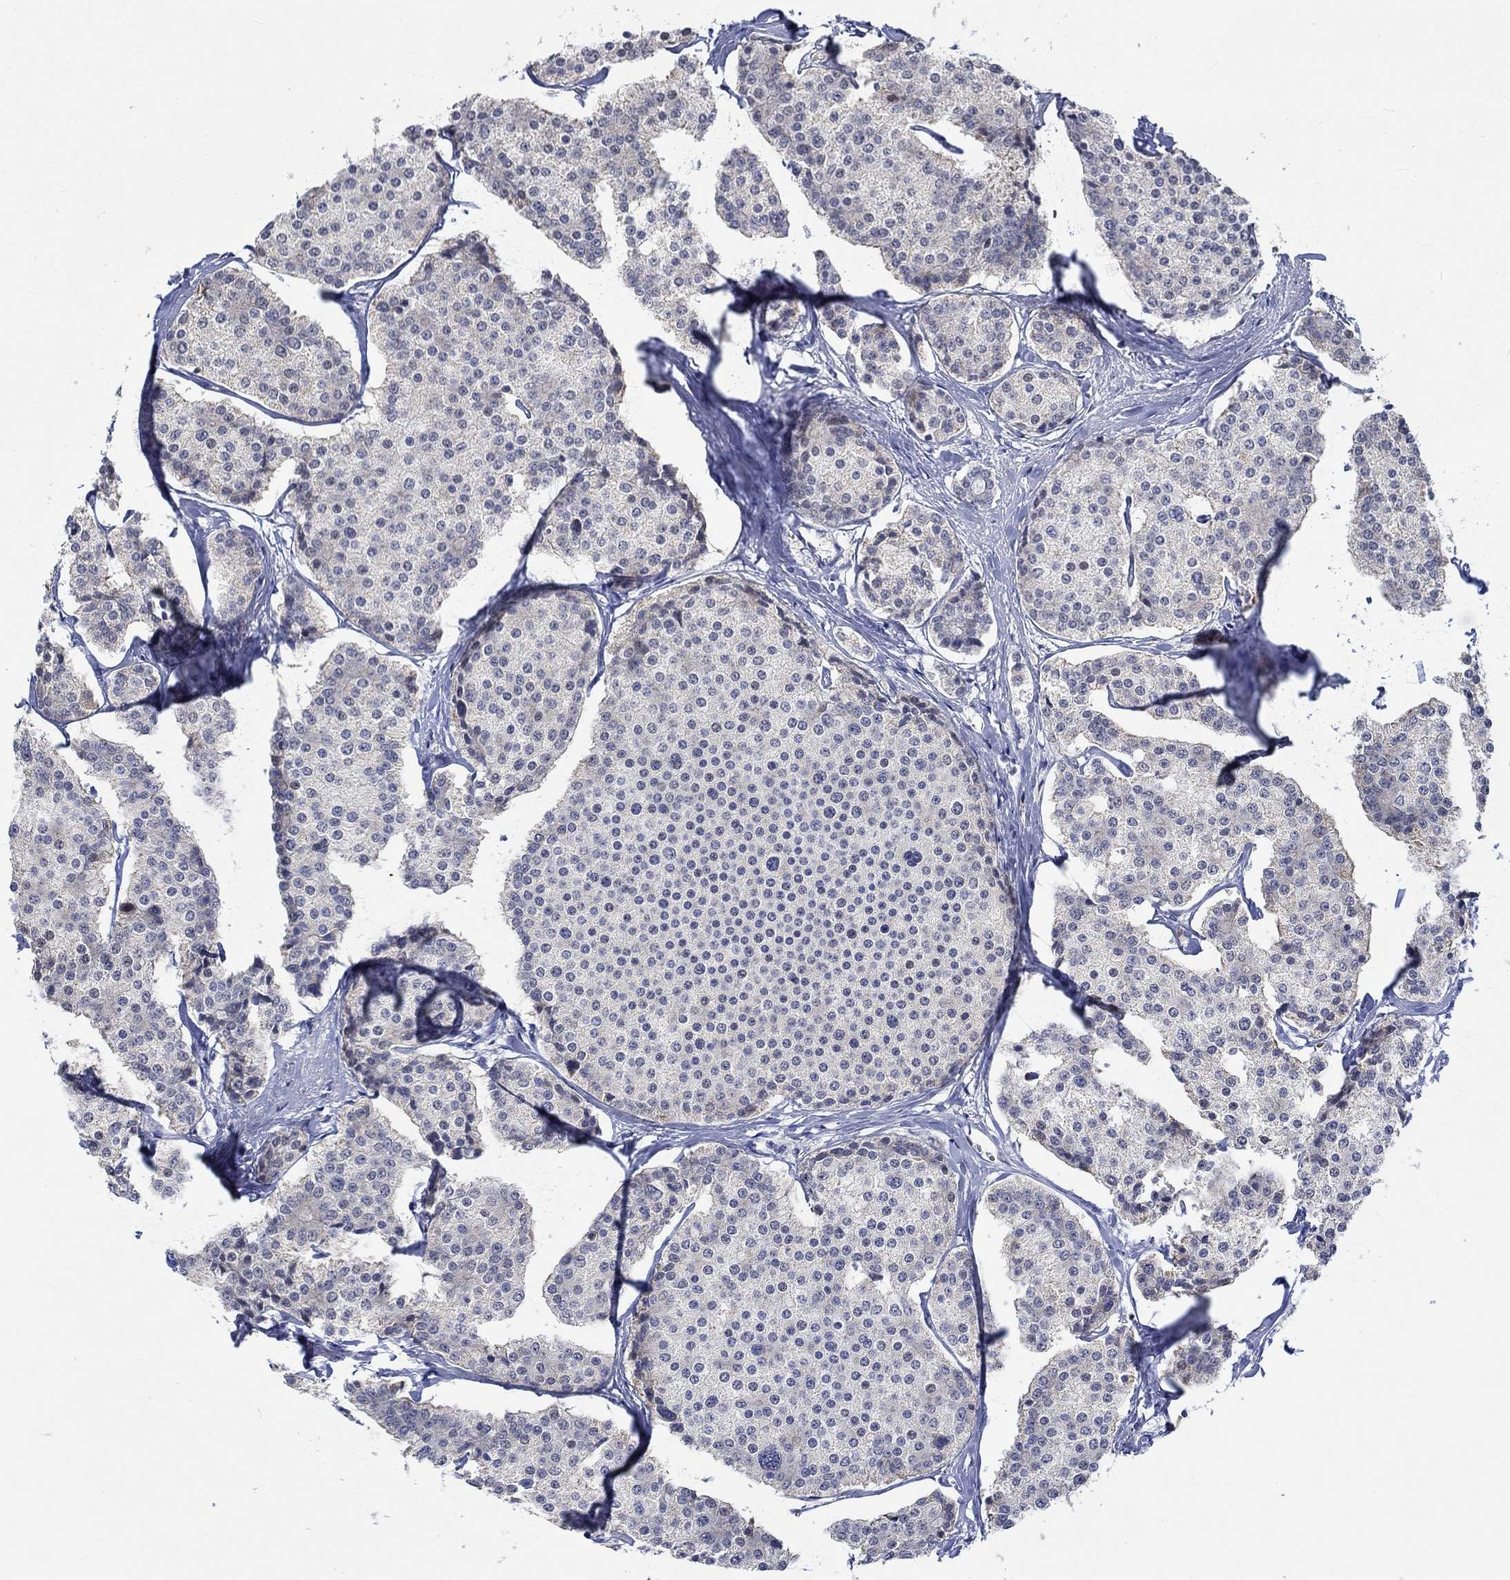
{"staining": {"intensity": "negative", "quantity": "none", "location": "none"}, "tissue": "carcinoid", "cell_type": "Tumor cells", "image_type": "cancer", "snomed": [{"axis": "morphology", "description": "Carcinoid, malignant, NOS"}, {"axis": "topography", "description": "Small intestine"}], "caption": "This is a photomicrograph of immunohistochemistry staining of malignant carcinoid, which shows no positivity in tumor cells.", "gene": "WASF1", "patient": {"sex": "female", "age": 65}}